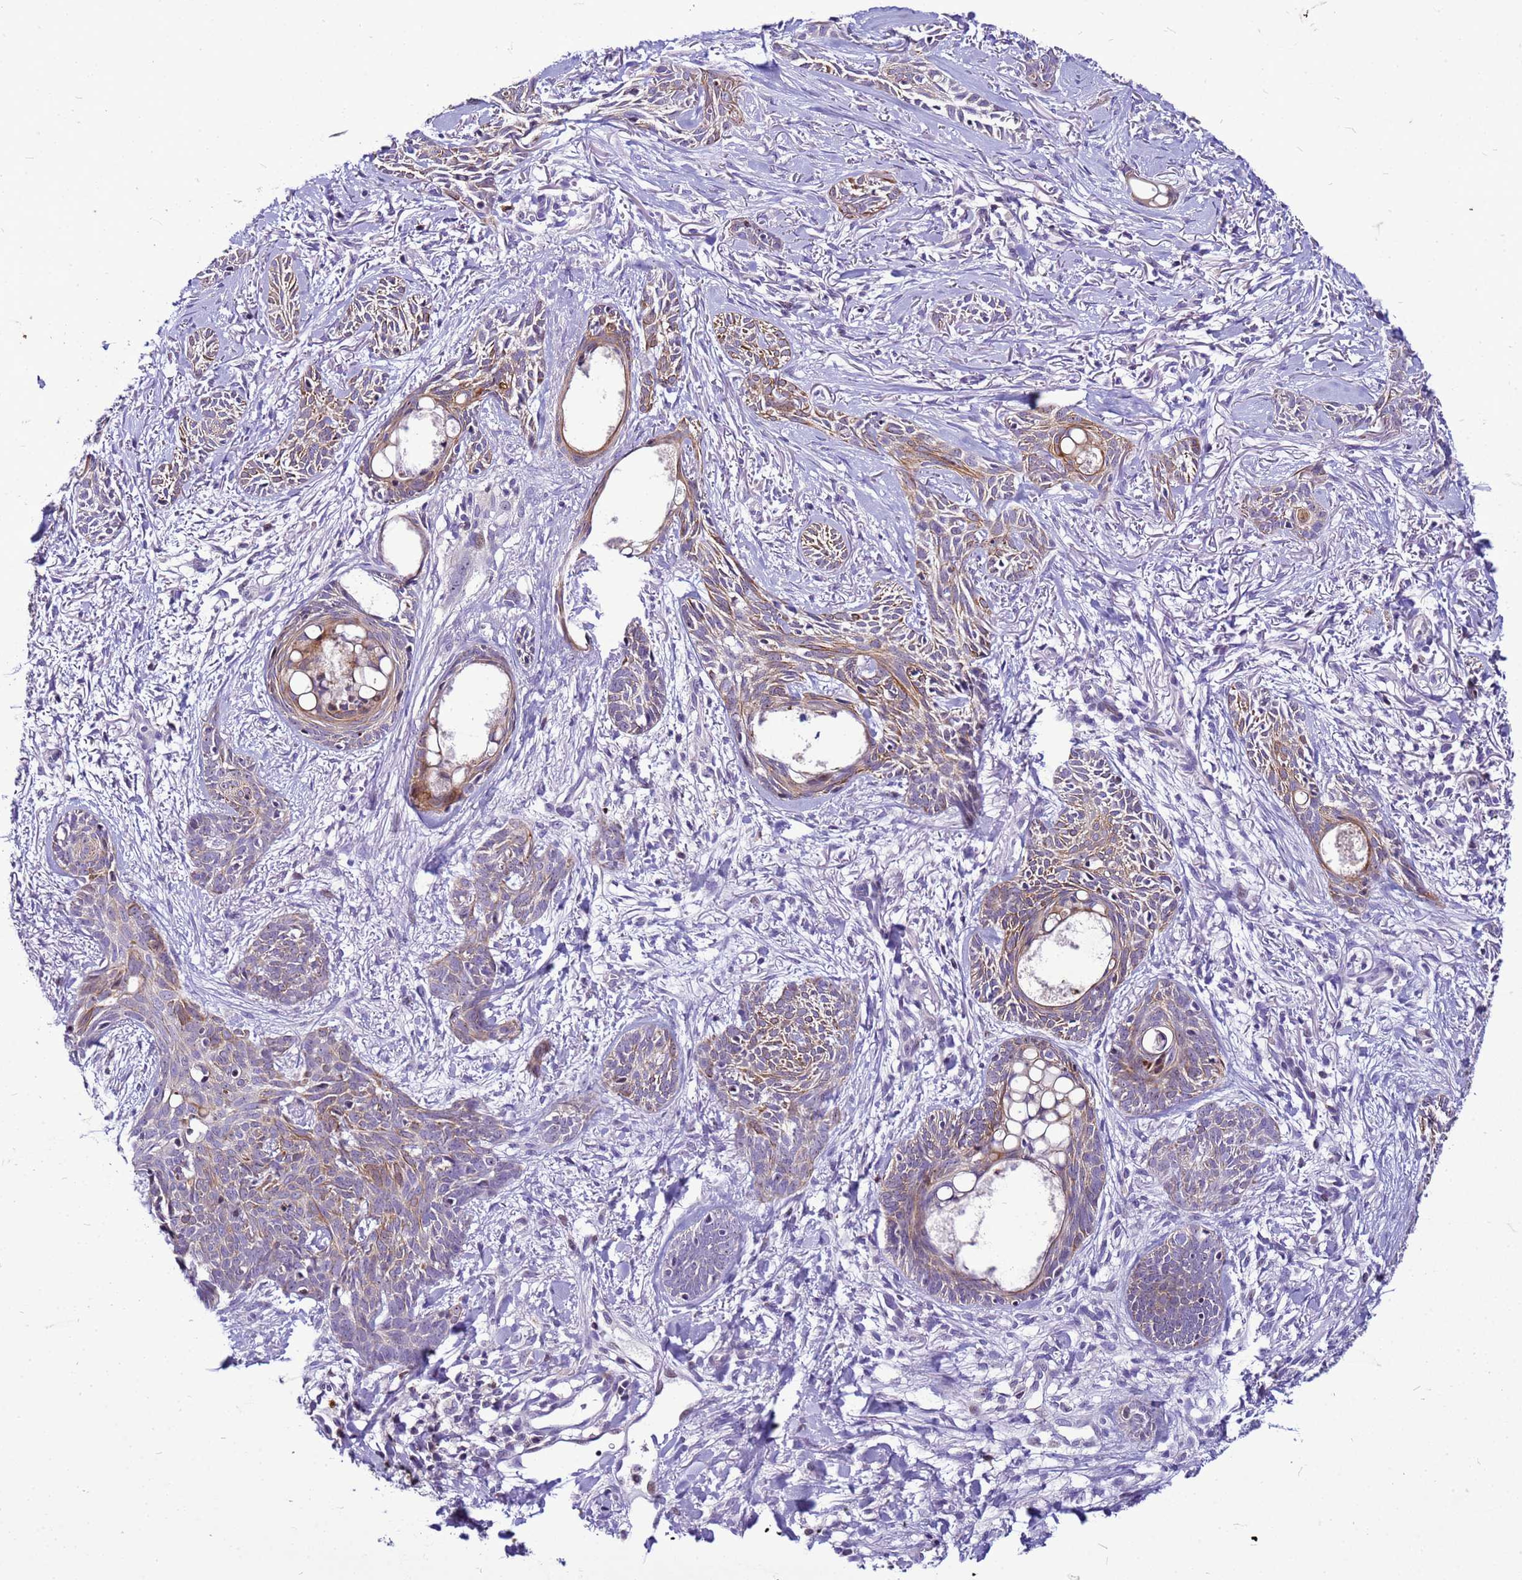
{"staining": {"intensity": "moderate", "quantity": ">75%", "location": "cytoplasmic/membranous"}, "tissue": "skin cancer", "cell_type": "Tumor cells", "image_type": "cancer", "snomed": [{"axis": "morphology", "description": "Basal cell carcinoma"}, {"axis": "topography", "description": "Skin"}], "caption": "Skin basal cell carcinoma stained with DAB immunohistochemistry reveals medium levels of moderate cytoplasmic/membranous staining in approximately >75% of tumor cells.", "gene": "VPS4B", "patient": {"sex": "female", "age": 59}}